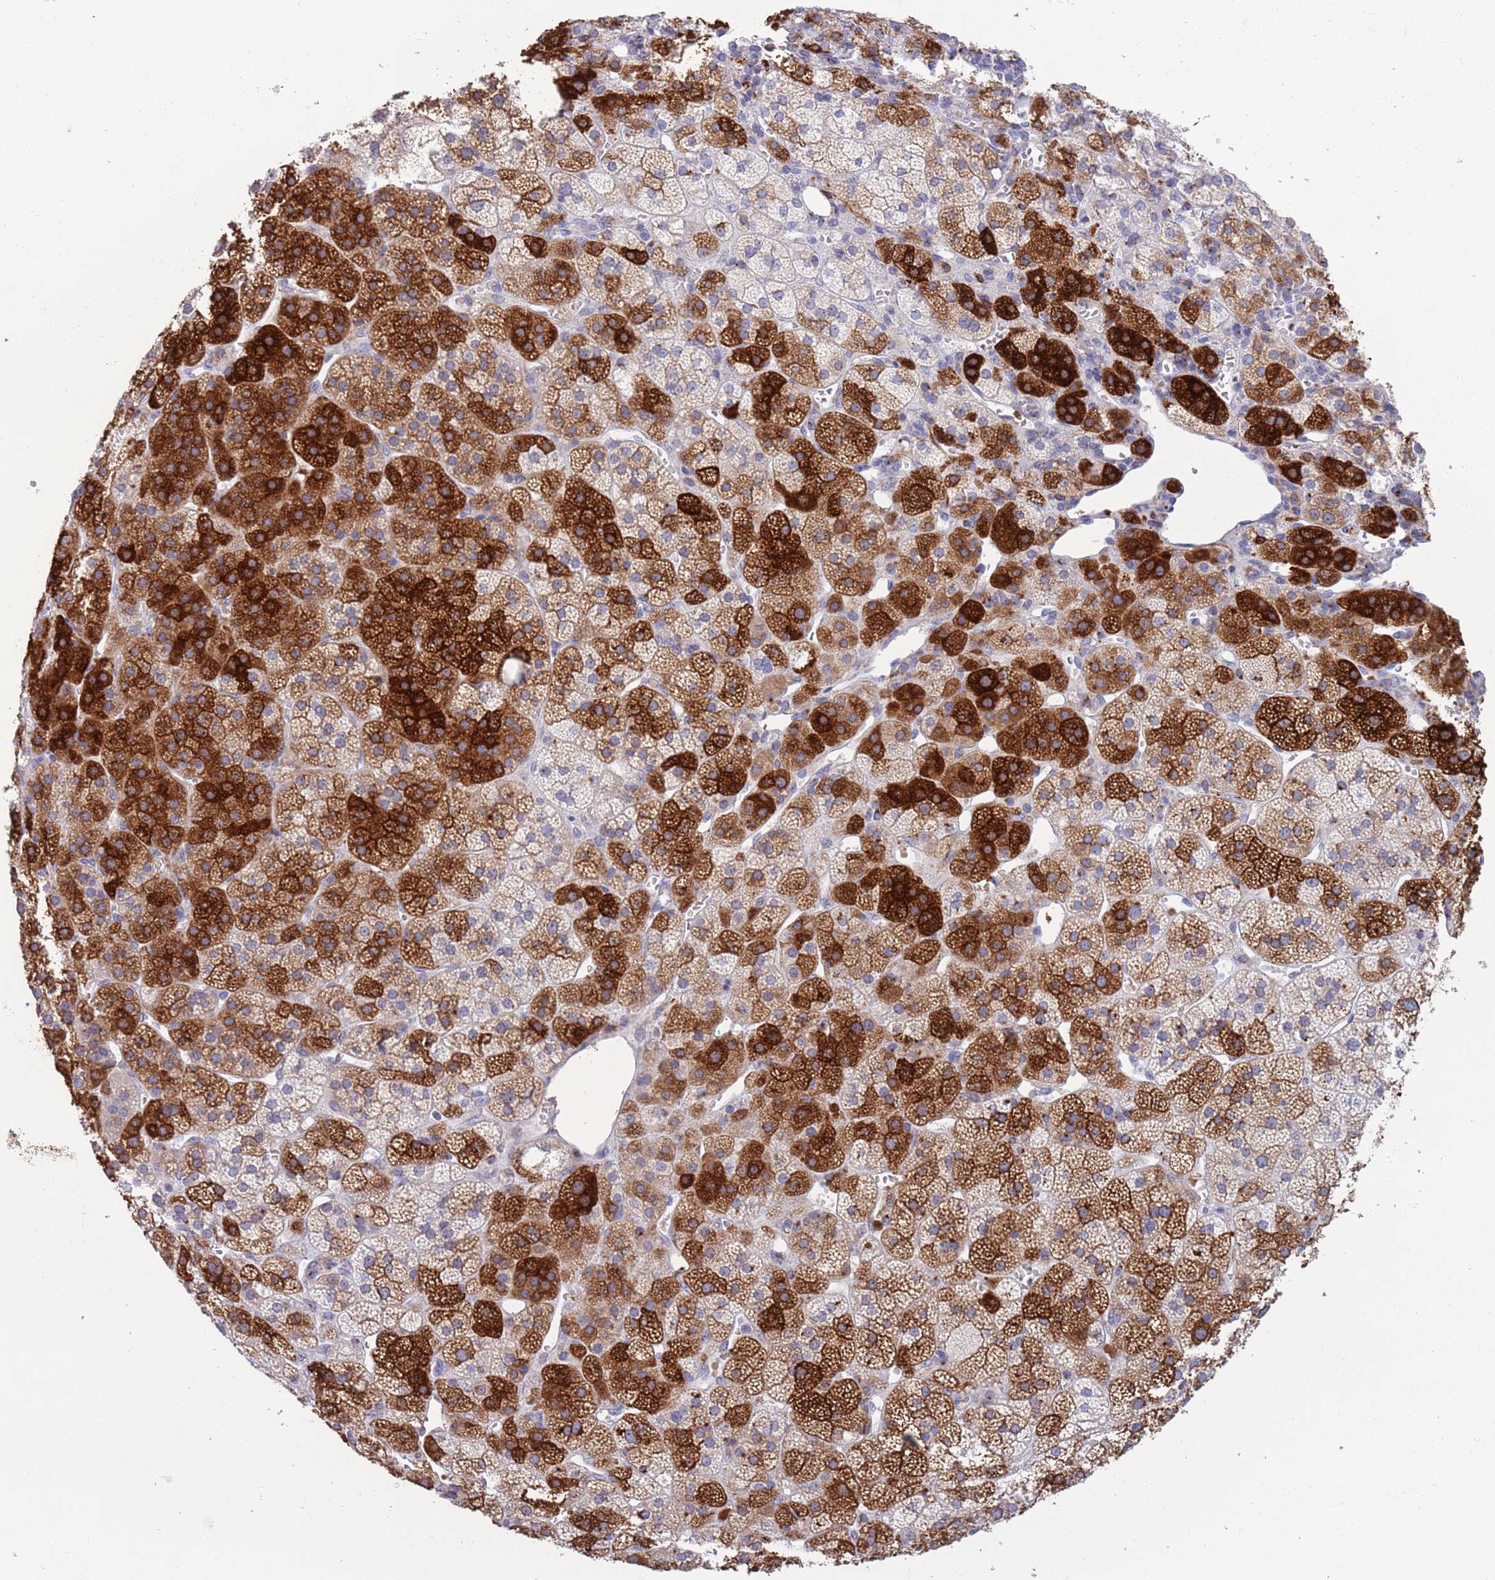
{"staining": {"intensity": "strong", "quantity": "25%-75%", "location": "cytoplasmic/membranous"}, "tissue": "adrenal gland", "cell_type": "Glandular cells", "image_type": "normal", "snomed": [{"axis": "morphology", "description": "Normal tissue, NOS"}, {"axis": "topography", "description": "Adrenal gland"}], "caption": "Strong cytoplasmic/membranous protein positivity is present in approximately 25%-75% of glandular cells in adrenal gland.", "gene": "ACSBG1", "patient": {"sex": "female", "age": 70}}